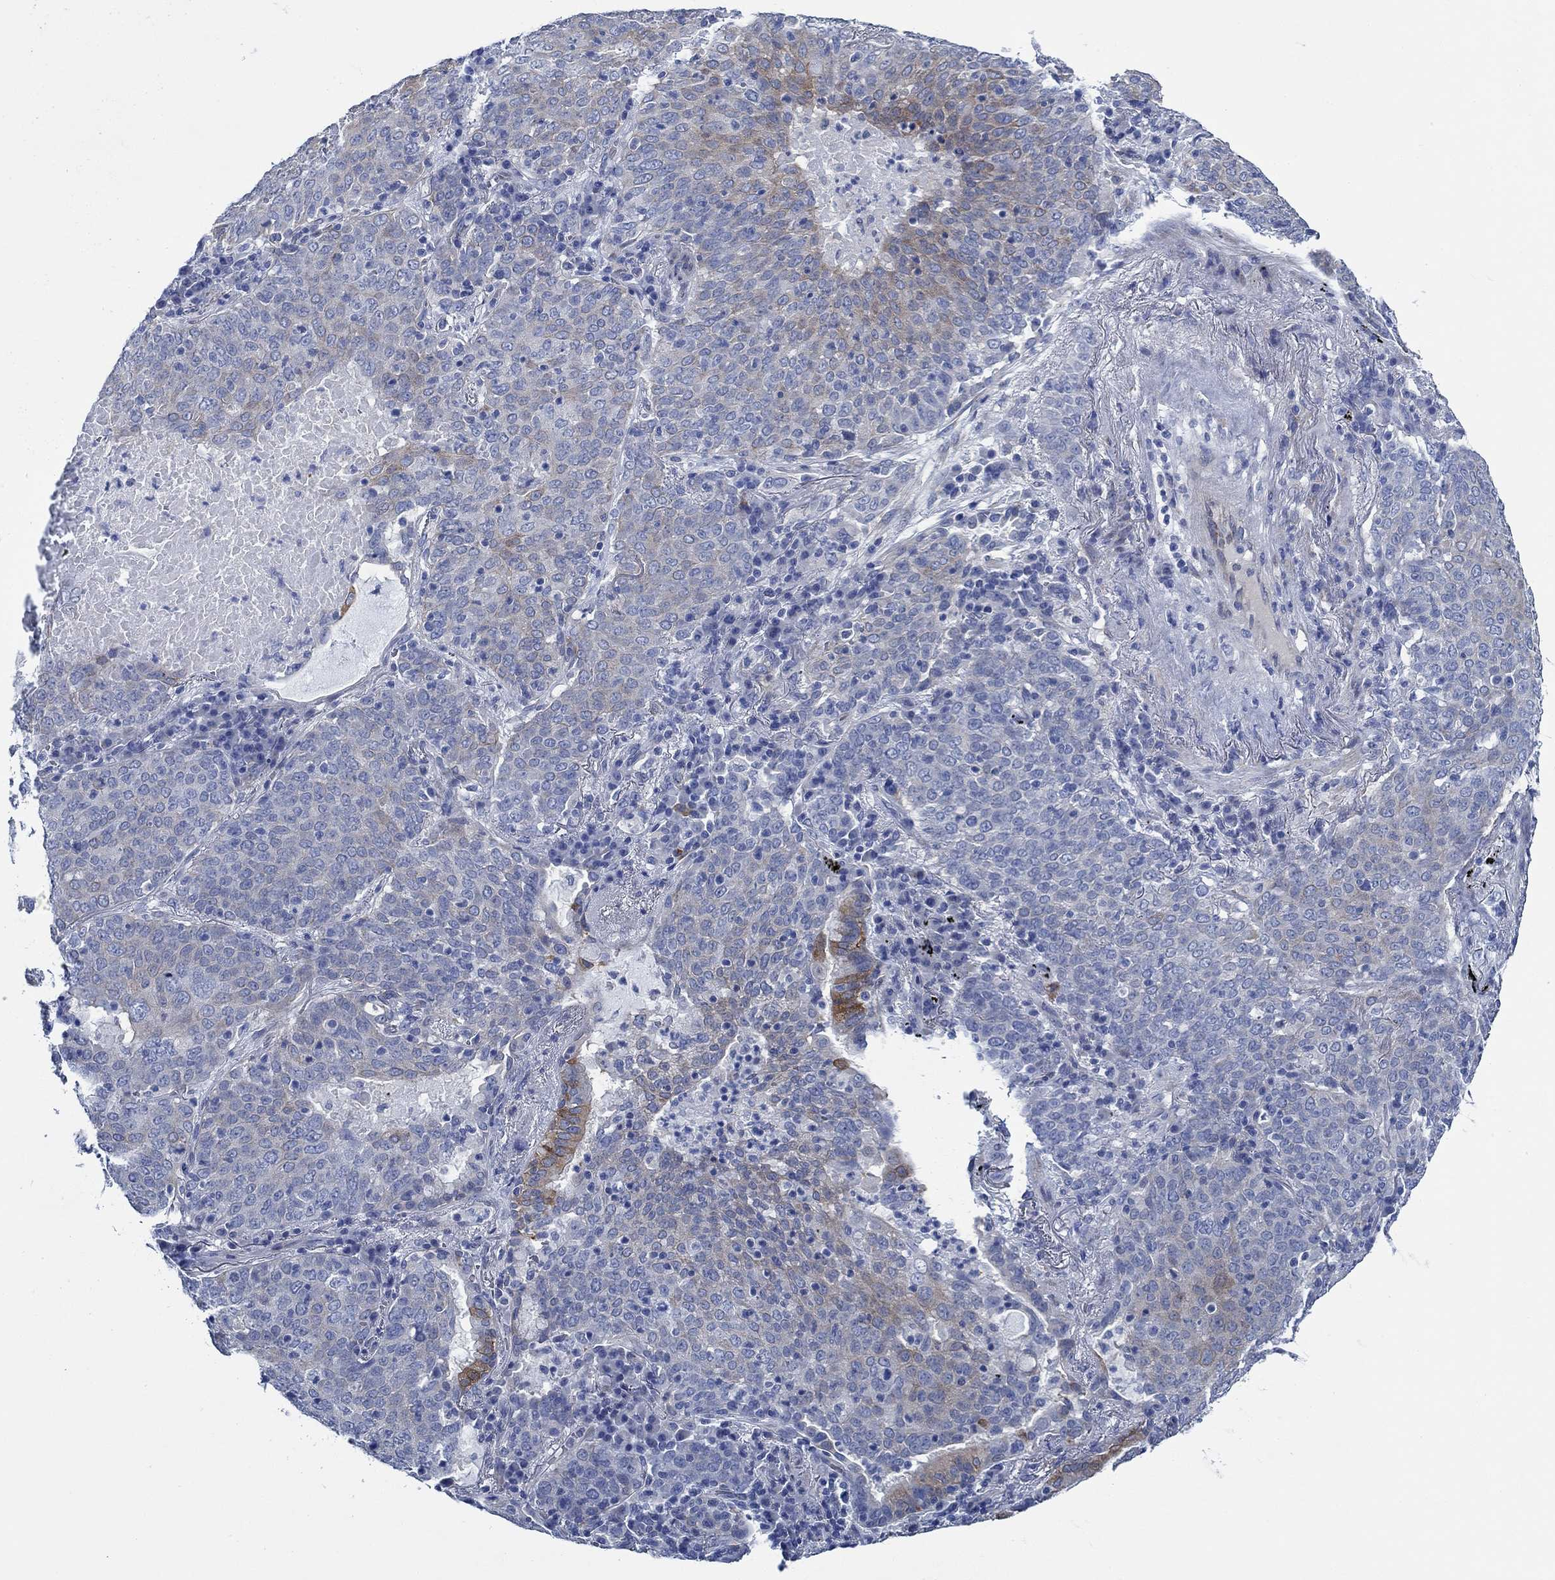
{"staining": {"intensity": "weak", "quantity": "<25%", "location": "cytoplasmic/membranous"}, "tissue": "lung cancer", "cell_type": "Tumor cells", "image_type": "cancer", "snomed": [{"axis": "morphology", "description": "Squamous cell carcinoma, NOS"}, {"axis": "topography", "description": "Lung"}], "caption": "Lung cancer was stained to show a protein in brown. There is no significant positivity in tumor cells. (DAB (3,3'-diaminobenzidine) immunohistochemistry, high magnification).", "gene": "SVEP1", "patient": {"sex": "male", "age": 82}}